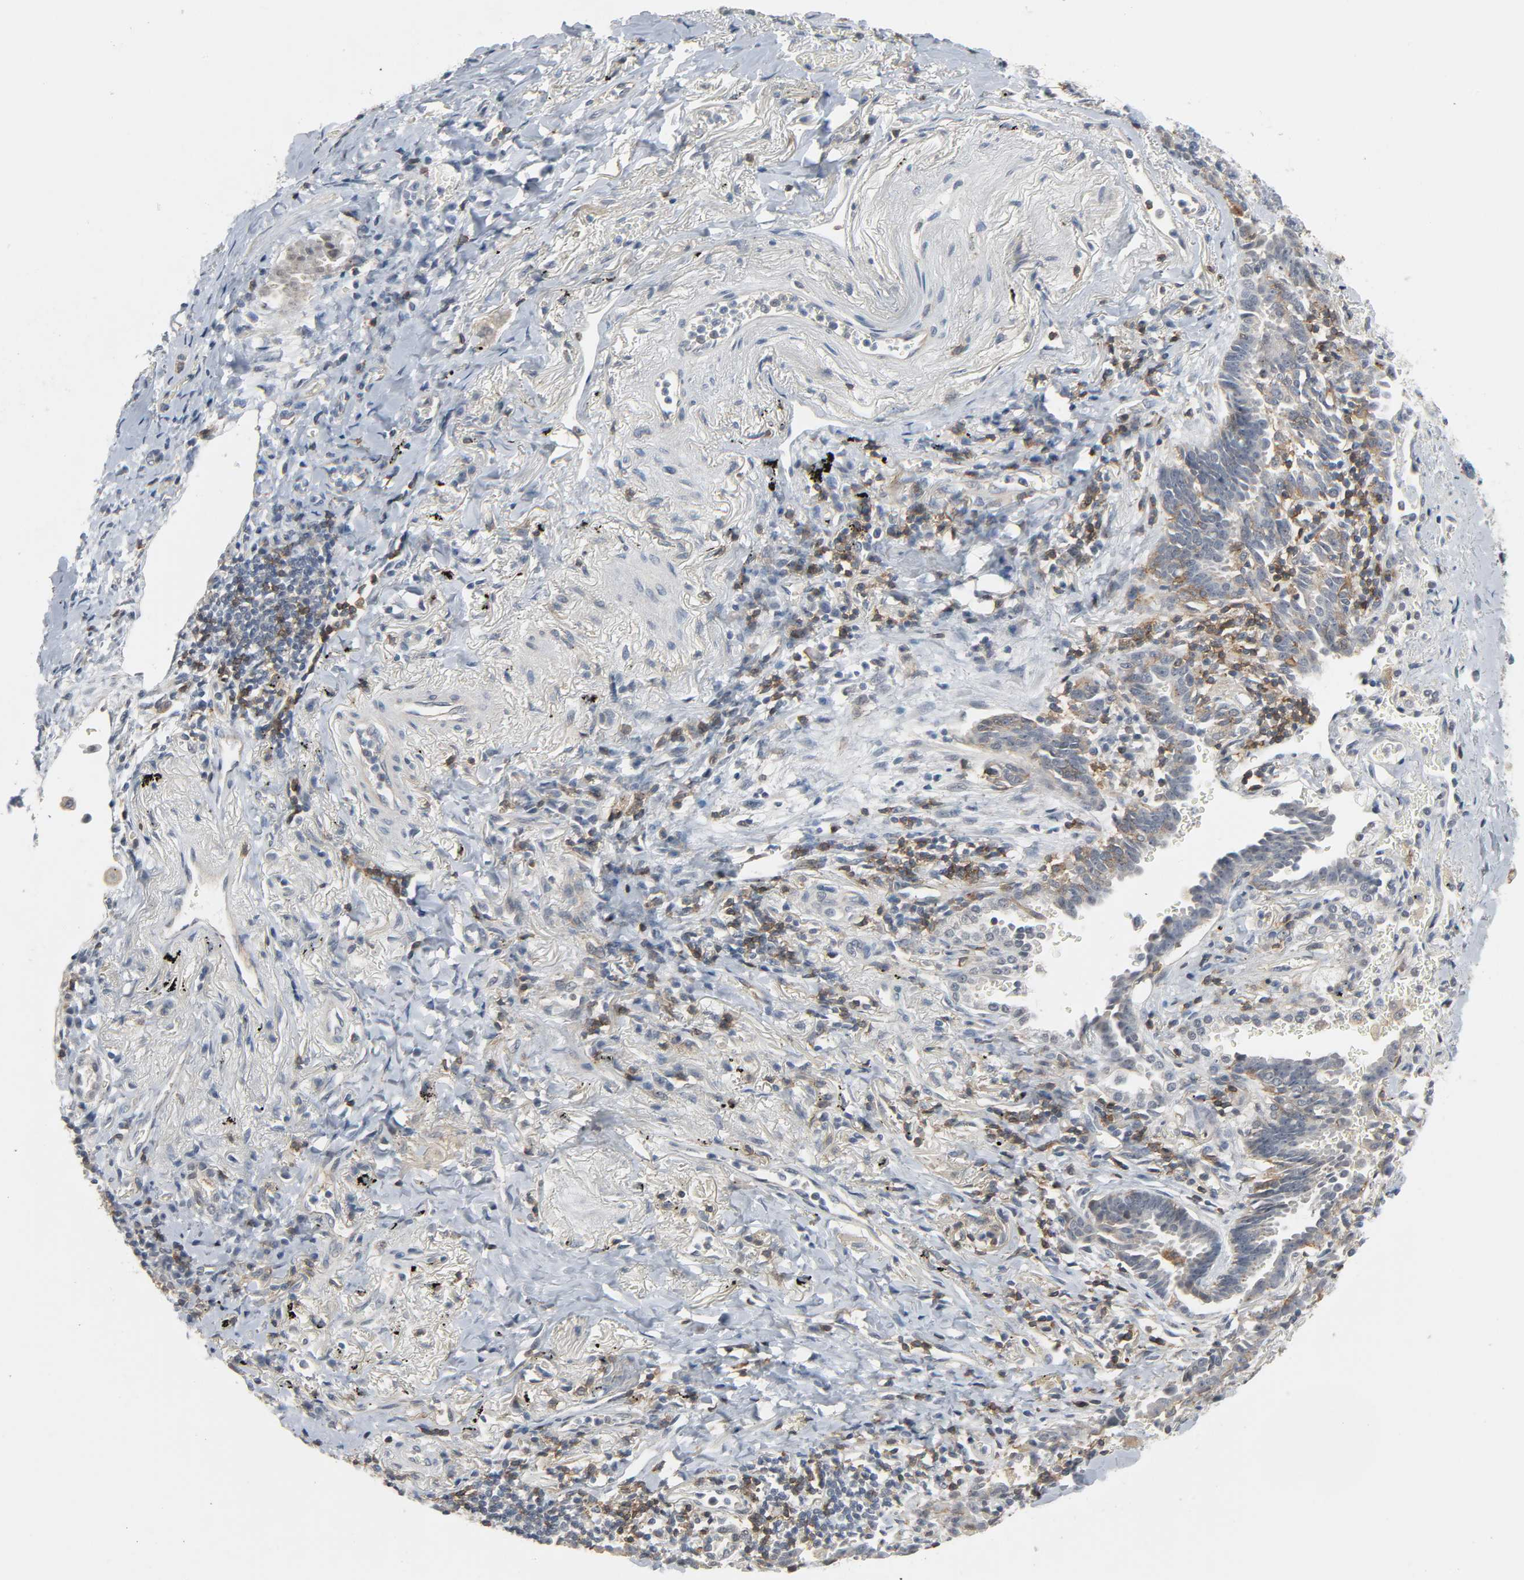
{"staining": {"intensity": "weak", "quantity": "<25%", "location": "cytoplasmic/membranous"}, "tissue": "lung cancer", "cell_type": "Tumor cells", "image_type": "cancer", "snomed": [{"axis": "morphology", "description": "Adenocarcinoma, NOS"}, {"axis": "topography", "description": "Lung"}], "caption": "Protein analysis of lung cancer (adenocarcinoma) exhibits no significant staining in tumor cells.", "gene": "CD4", "patient": {"sex": "female", "age": 64}}